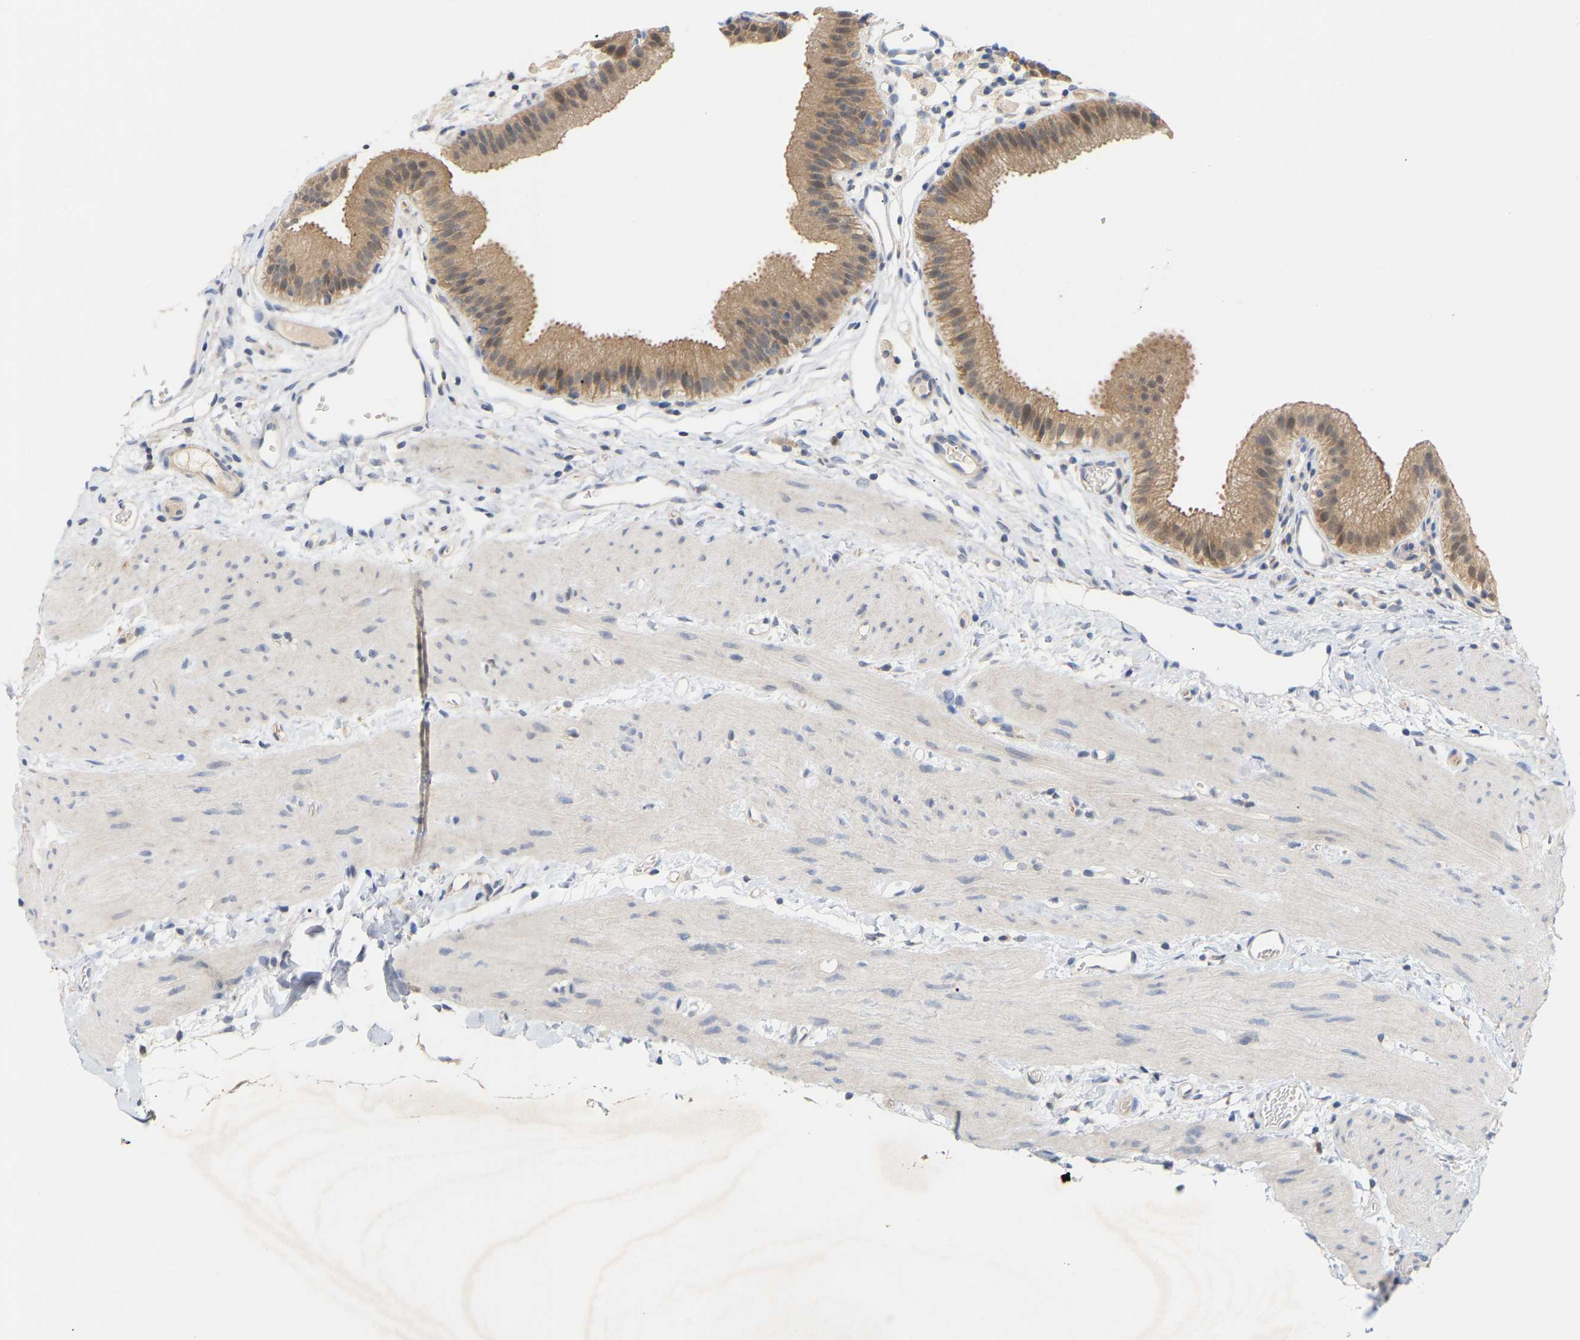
{"staining": {"intensity": "moderate", "quantity": ">75%", "location": "cytoplasmic/membranous,nuclear"}, "tissue": "gallbladder", "cell_type": "Glandular cells", "image_type": "normal", "snomed": [{"axis": "morphology", "description": "Normal tissue, NOS"}, {"axis": "topography", "description": "Gallbladder"}], "caption": "The photomicrograph reveals staining of normal gallbladder, revealing moderate cytoplasmic/membranous,nuclear protein staining (brown color) within glandular cells.", "gene": "TPMT", "patient": {"sex": "female", "age": 26}}